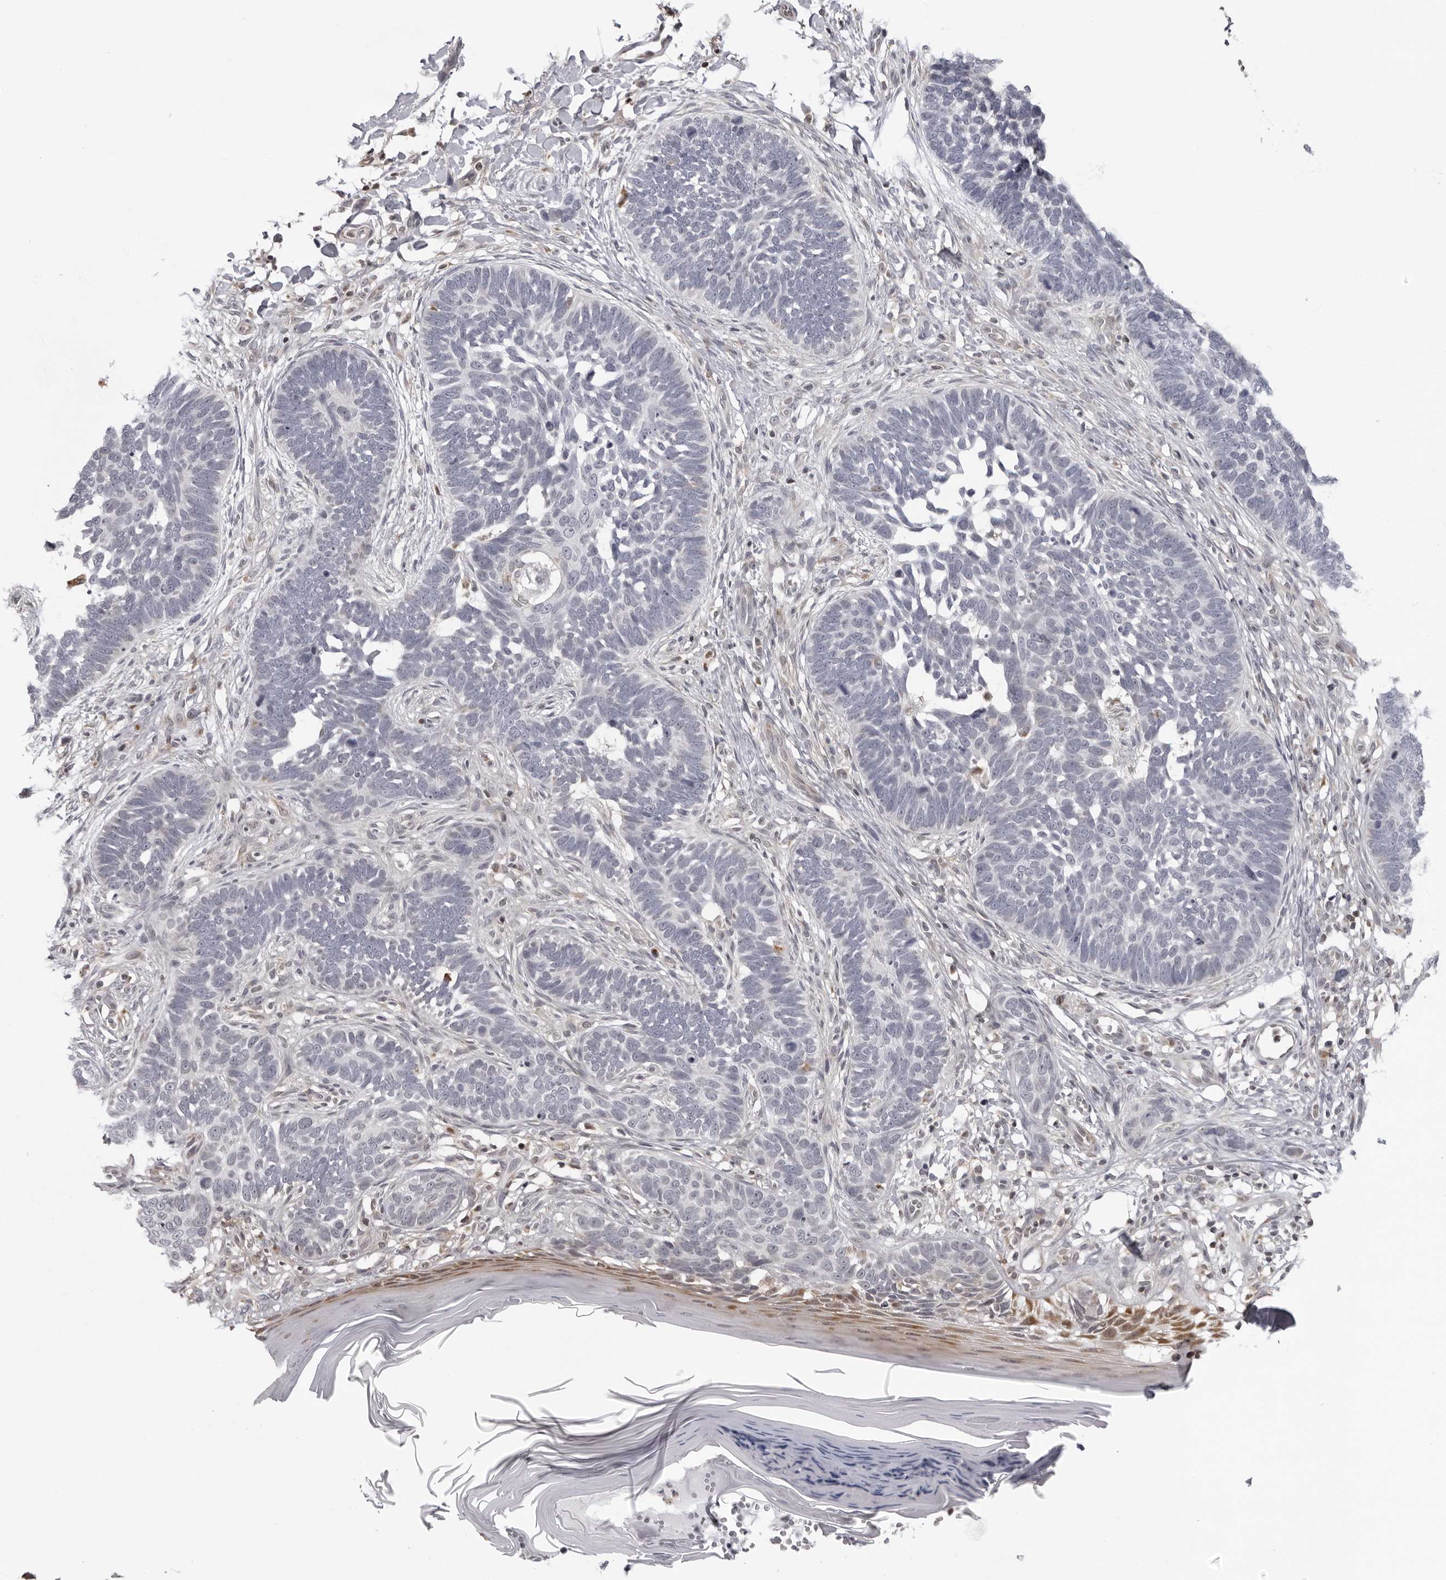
{"staining": {"intensity": "negative", "quantity": "none", "location": "none"}, "tissue": "skin cancer", "cell_type": "Tumor cells", "image_type": "cancer", "snomed": [{"axis": "morphology", "description": "Normal tissue, NOS"}, {"axis": "morphology", "description": "Basal cell carcinoma"}, {"axis": "topography", "description": "Skin"}], "caption": "High power microscopy histopathology image of an immunohistochemistry image of skin cancer (basal cell carcinoma), revealing no significant positivity in tumor cells.", "gene": "MRPS15", "patient": {"sex": "male", "age": 77}}